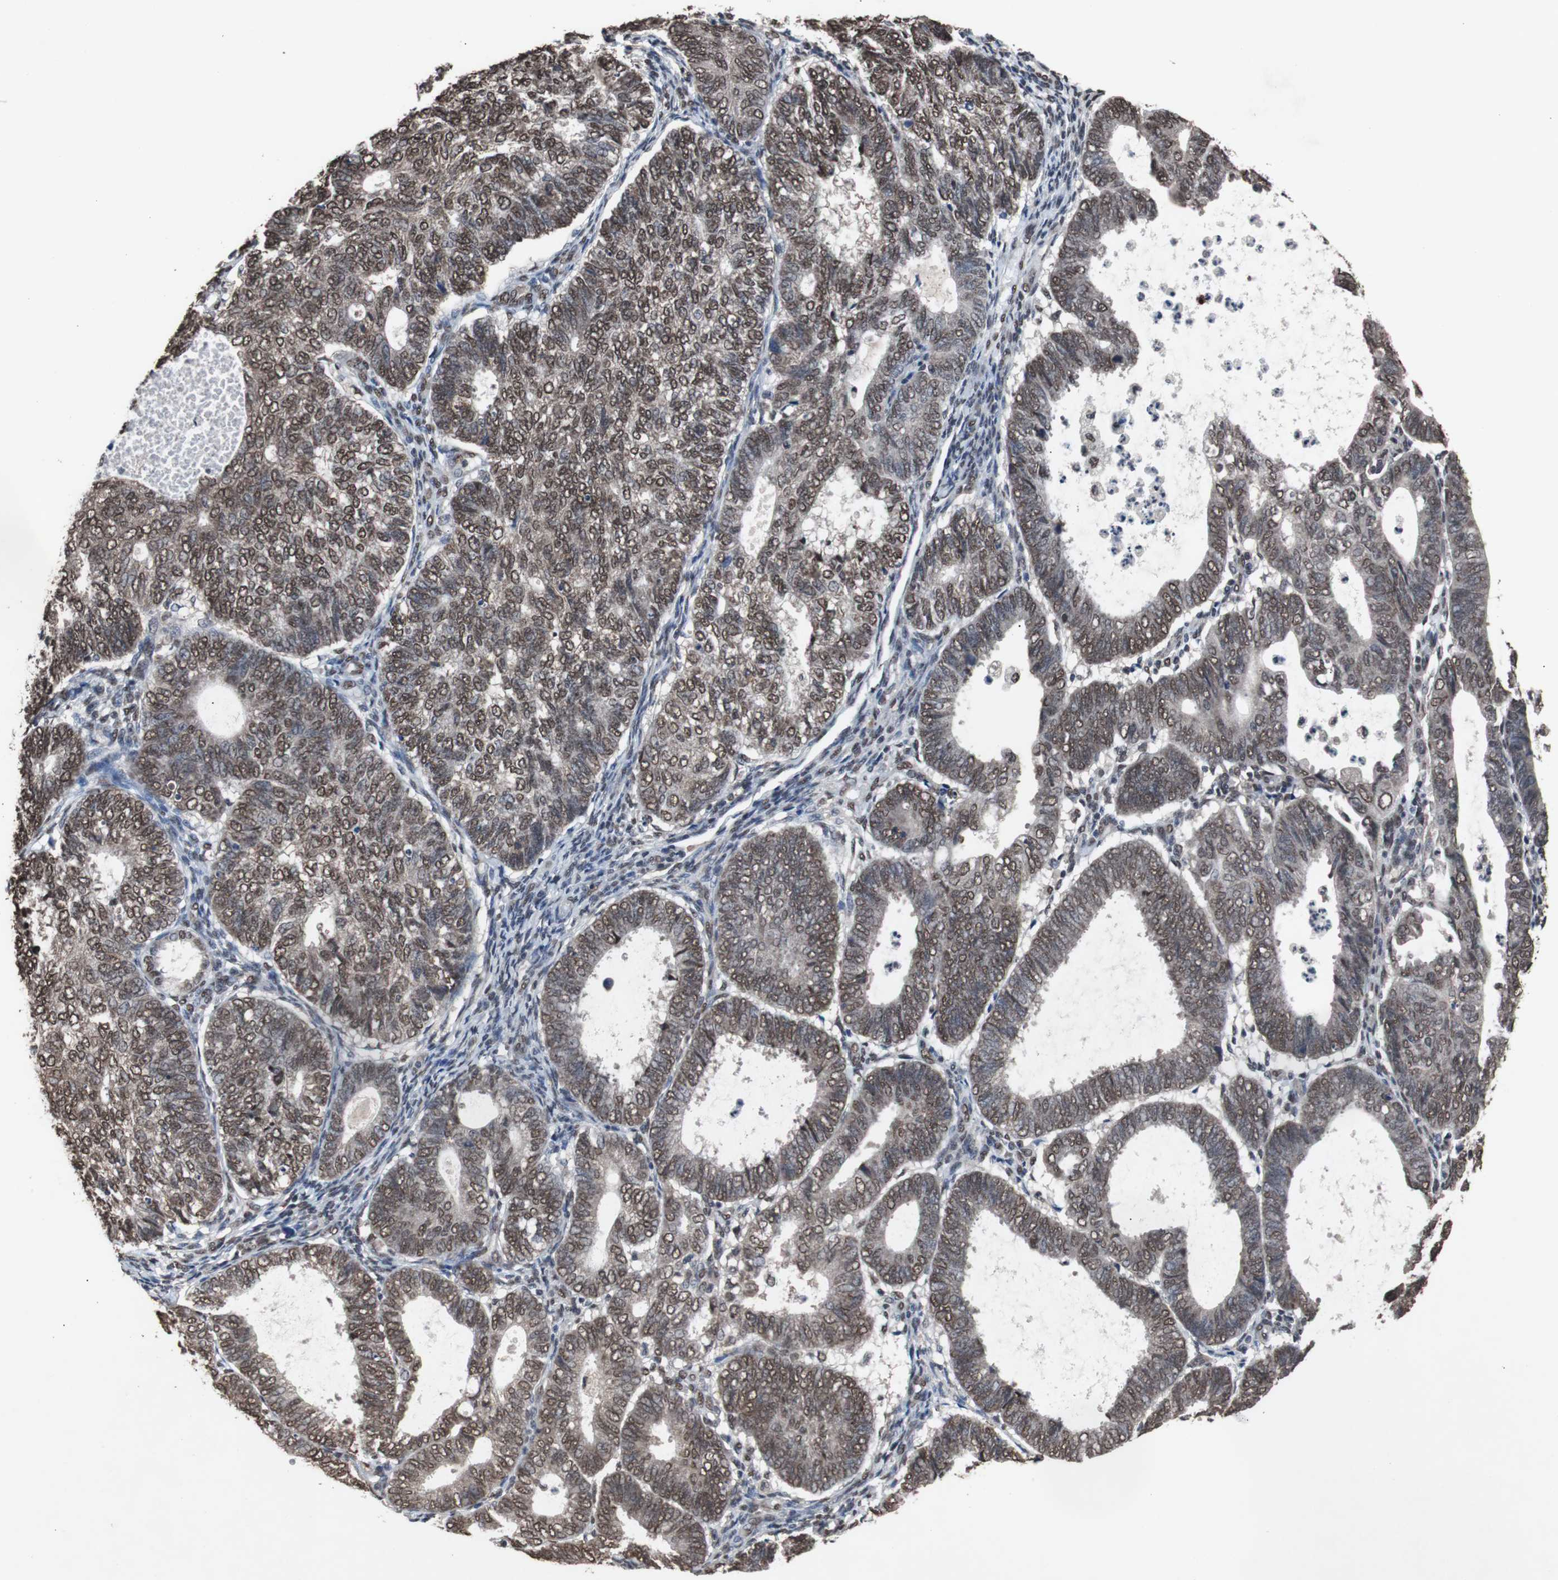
{"staining": {"intensity": "moderate", "quantity": ">75%", "location": "cytoplasmic/membranous,nuclear"}, "tissue": "endometrial cancer", "cell_type": "Tumor cells", "image_type": "cancer", "snomed": [{"axis": "morphology", "description": "Adenocarcinoma, NOS"}, {"axis": "topography", "description": "Uterus"}], "caption": "Moderate cytoplasmic/membranous and nuclear positivity is present in approximately >75% of tumor cells in adenocarcinoma (endometrial).", "gene": "MED27", "patient": {"sex": "female", "age": 60}}